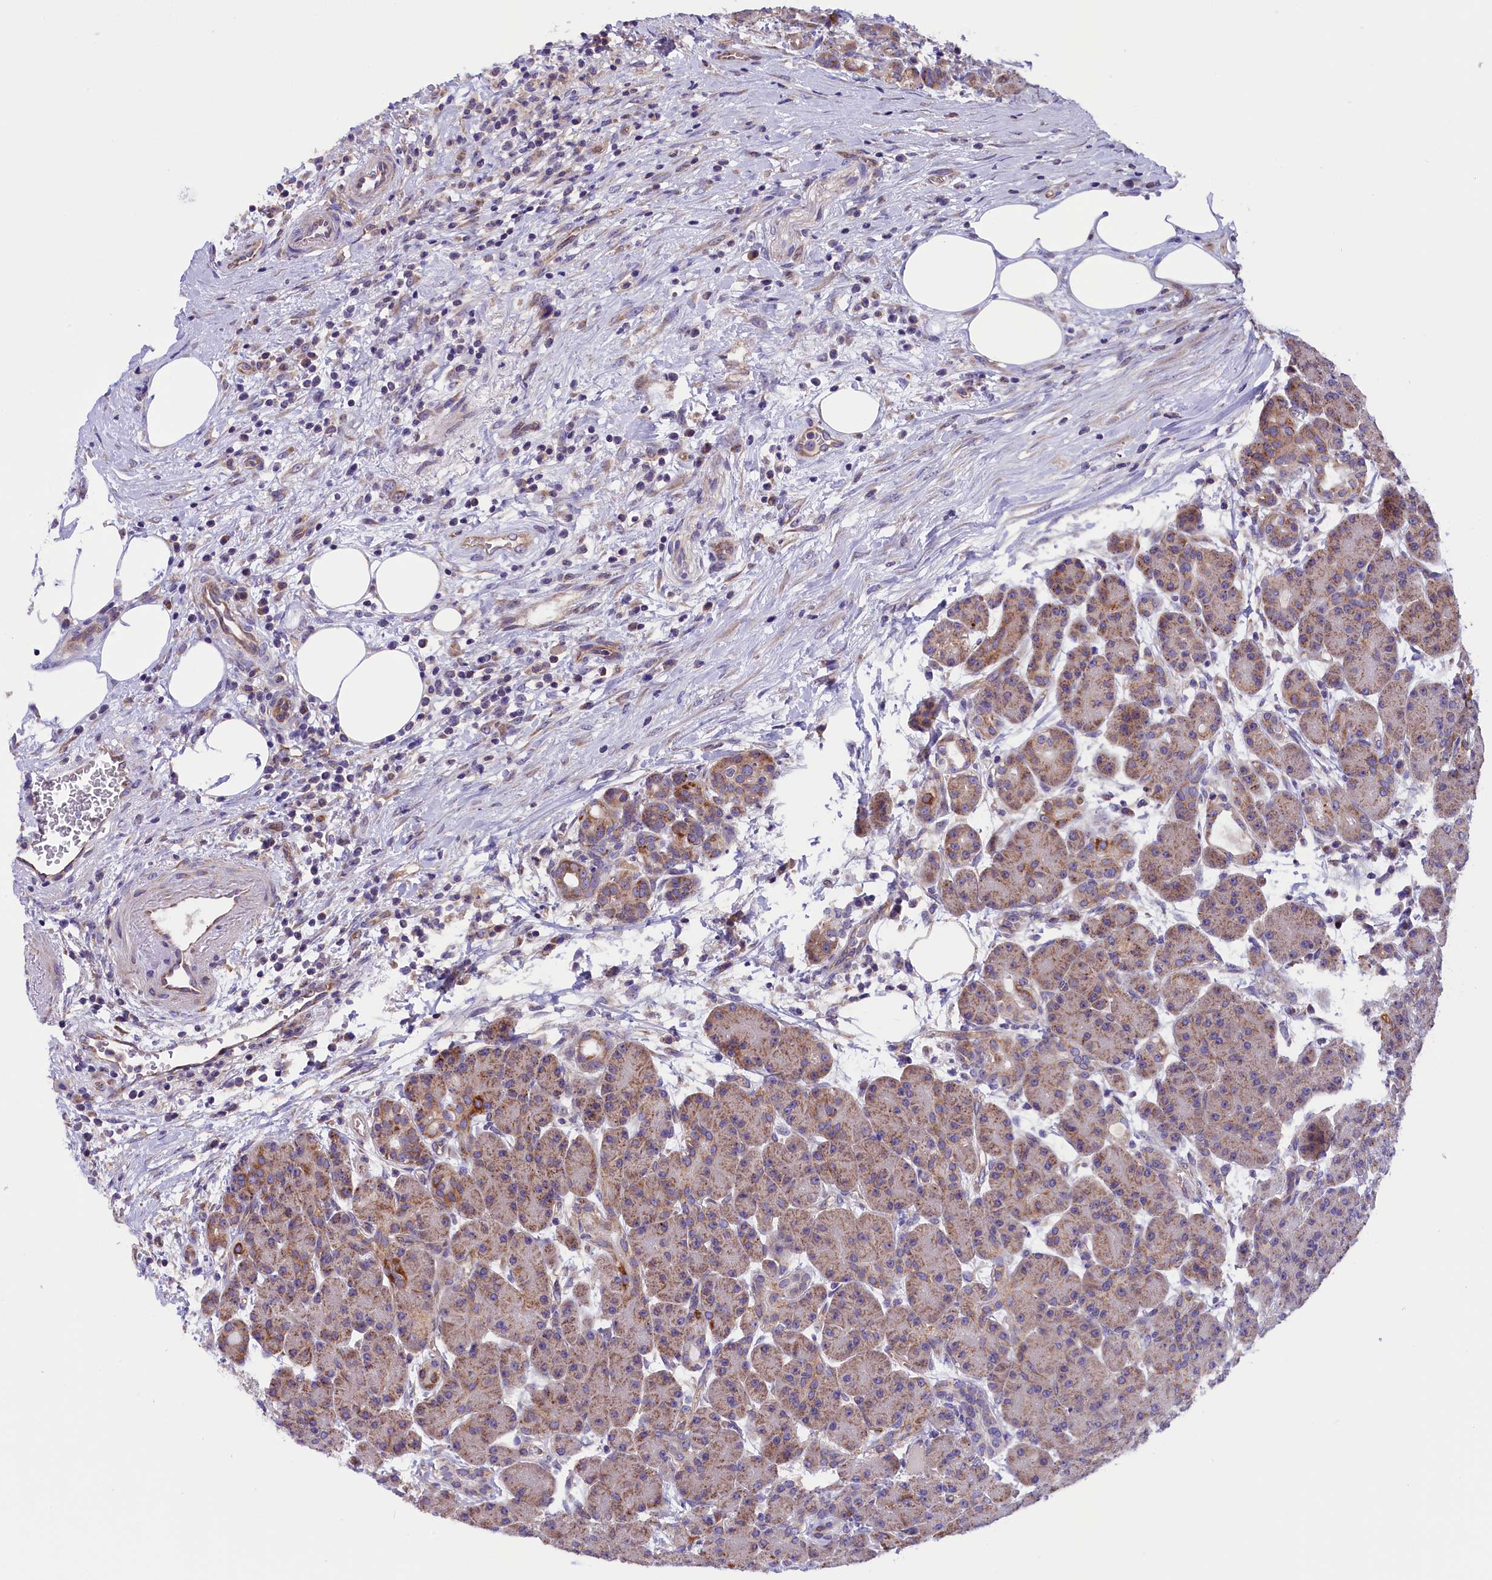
{"staining": {"intensity": "moderate", "quantity": "25%-75%", "location": "cytoplasmic/membranous"}, "tissue": "pancreas", "cell_type": "Exocrine glandular cells", "image_type": "normal", "snomed": [{"axis": "morphology", "description": "Normal tissue, NOS"}, {"axis": "topography", "description": "Pancreas"}], "caption": "Immunohistochemistry image of unremarkable pancreas: human pancreas stained using immunohistochemistry shows medium levels of moderate protein expression localized specifically in the cytoplasmic/membranous of exocrine glandular cells, appearing as a cytoplasmic/membranous brown color.", "gene": "DNAJB9", "patient": {"sex": "male", "age": 63}}